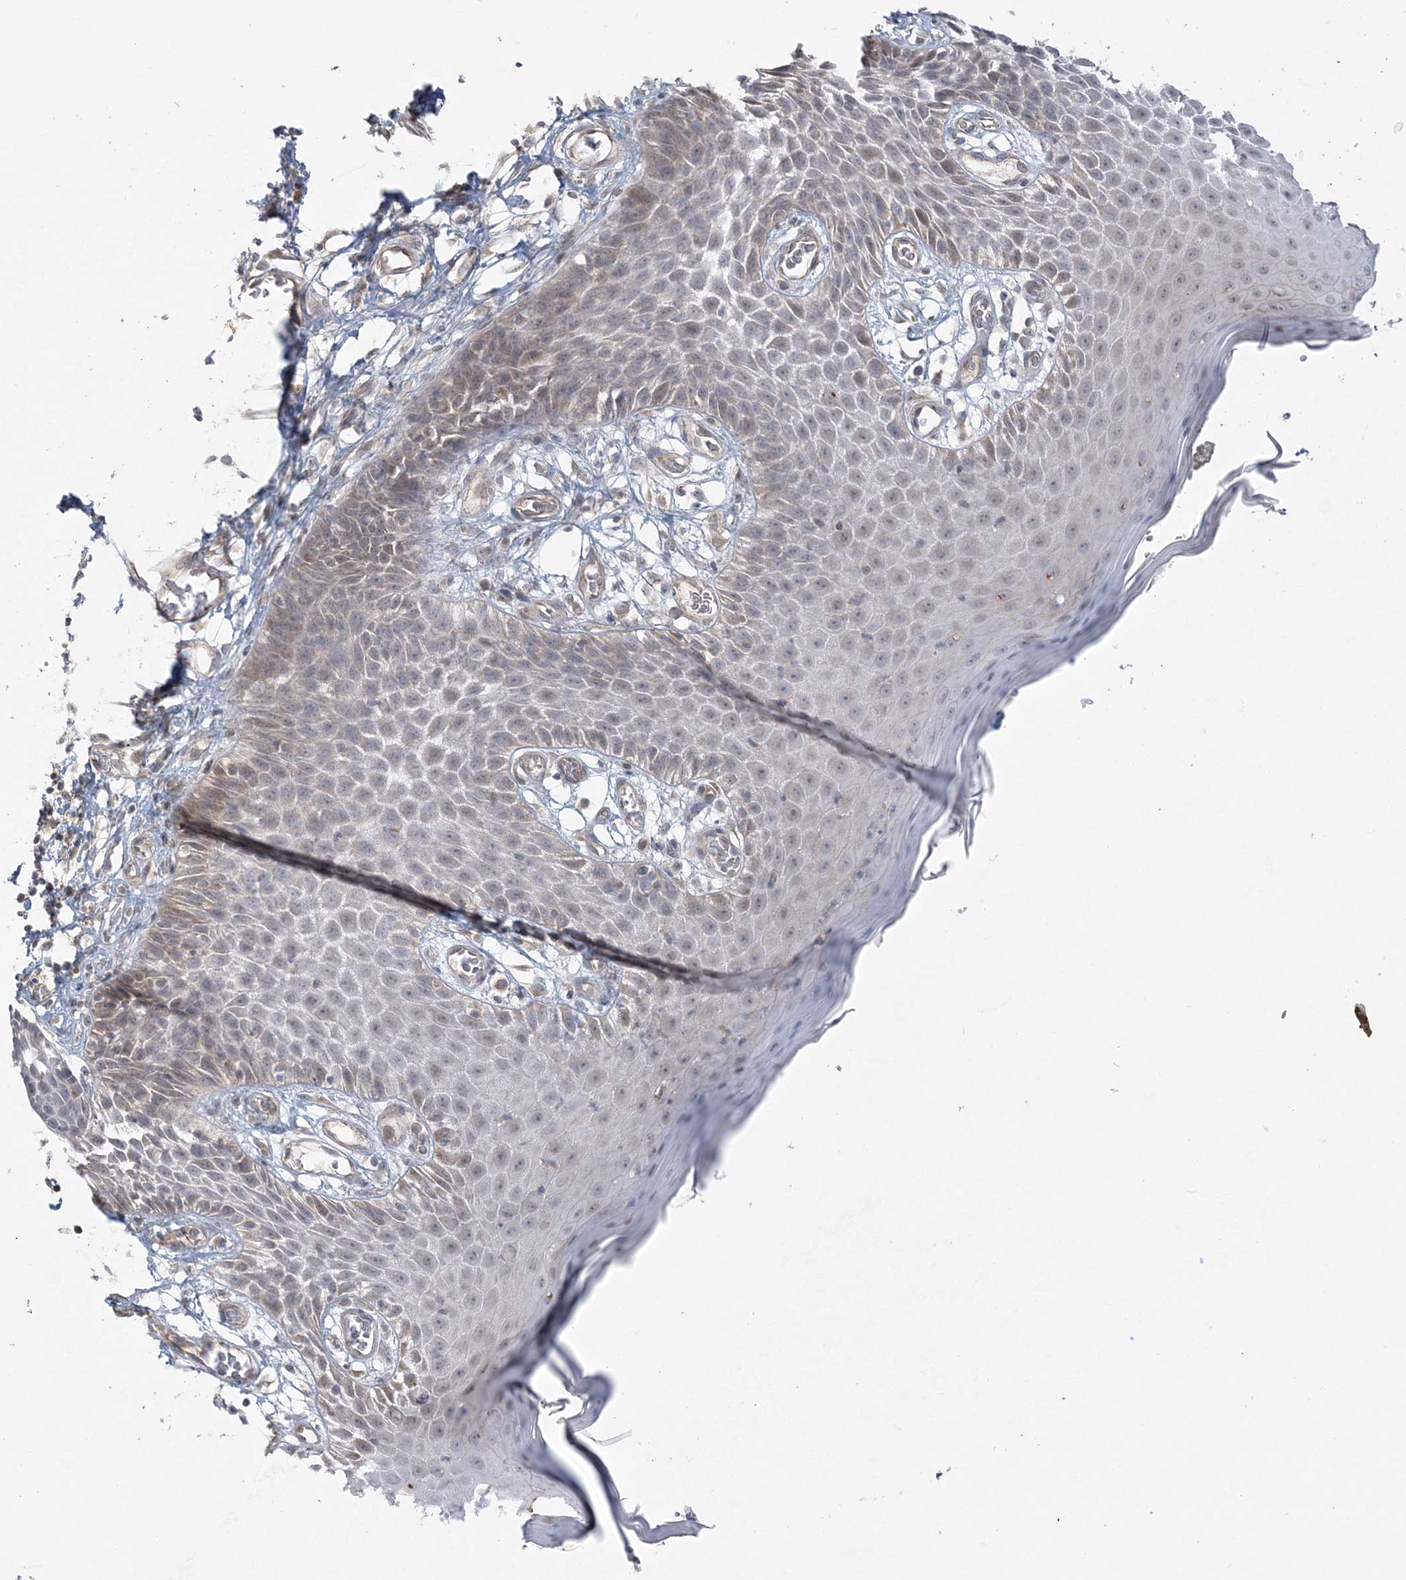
{"staining": {"intensity": "moderate", "quantity": "<25%", "location": "cytoplasmic/membranous"}, "tissue": "skin", "cell_type": "Epidermal cells", "image_type": "normal", "snomed": [{"axis": "morphology", "description": "Normal tissue, NOS"}, {"axis": "topography", "description": "Vulva"}], "caption": "The micrograph exhibits immunohistochemical staining of unremarkable skin. There is moderate cytoplasmic/membranous staining is present in approximately <25% of epidermal cells.", "gene": "SCLT1", "patient": {"sex": "female", "age": 68}}